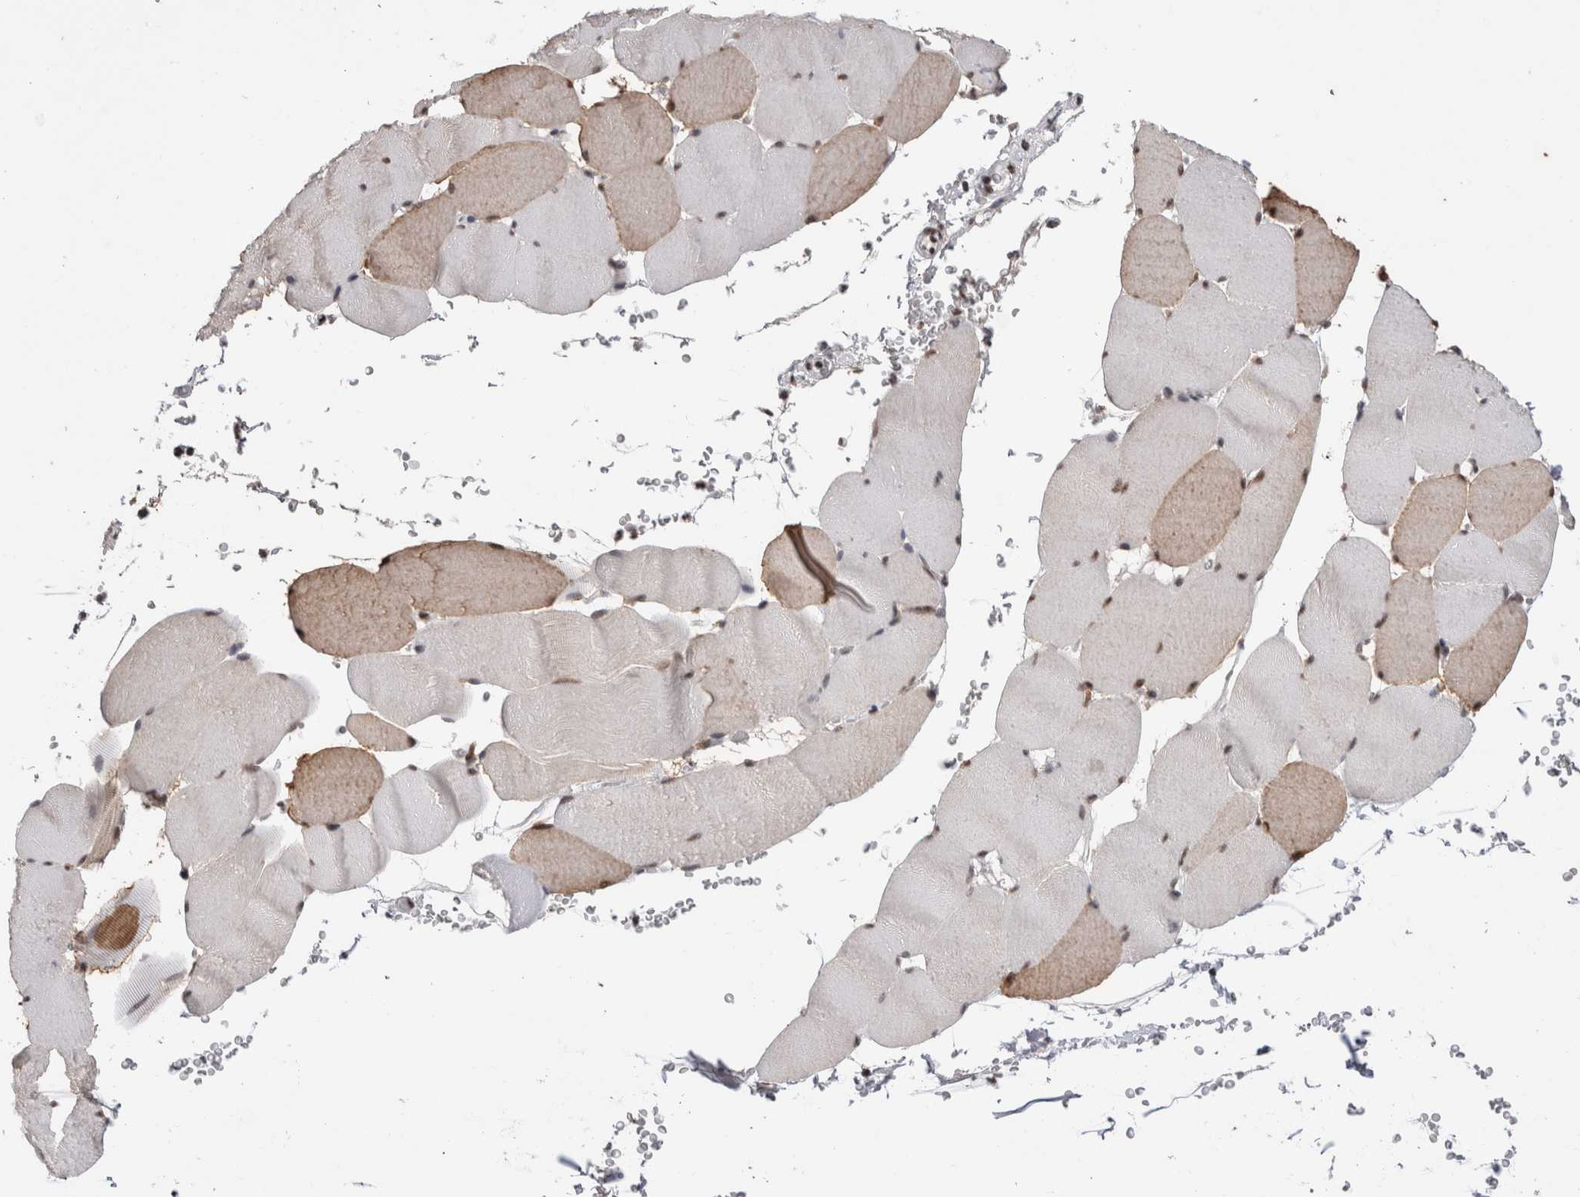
{"staining": {"intensity": "moderate", "quantity": ">75%", "location": "cytoplasmic/membranous,nuclear"}, "tissue": "skeletal muscle", "cell_type": "Myocytes", "image_type": "normal", "snomed": [{"axis": "morphology", "description": "Normal tissue, NOS"}, {"axis": "topography", "description": "Skeletal muscle"}], "caption": "Moderate cytoplasmic/membranous,nuclear protein staining is present in approximately >75% of myocytes in skeletal muscle.", "gene": "SMC1A", "patient": {"sex": "male", "age": 62}}